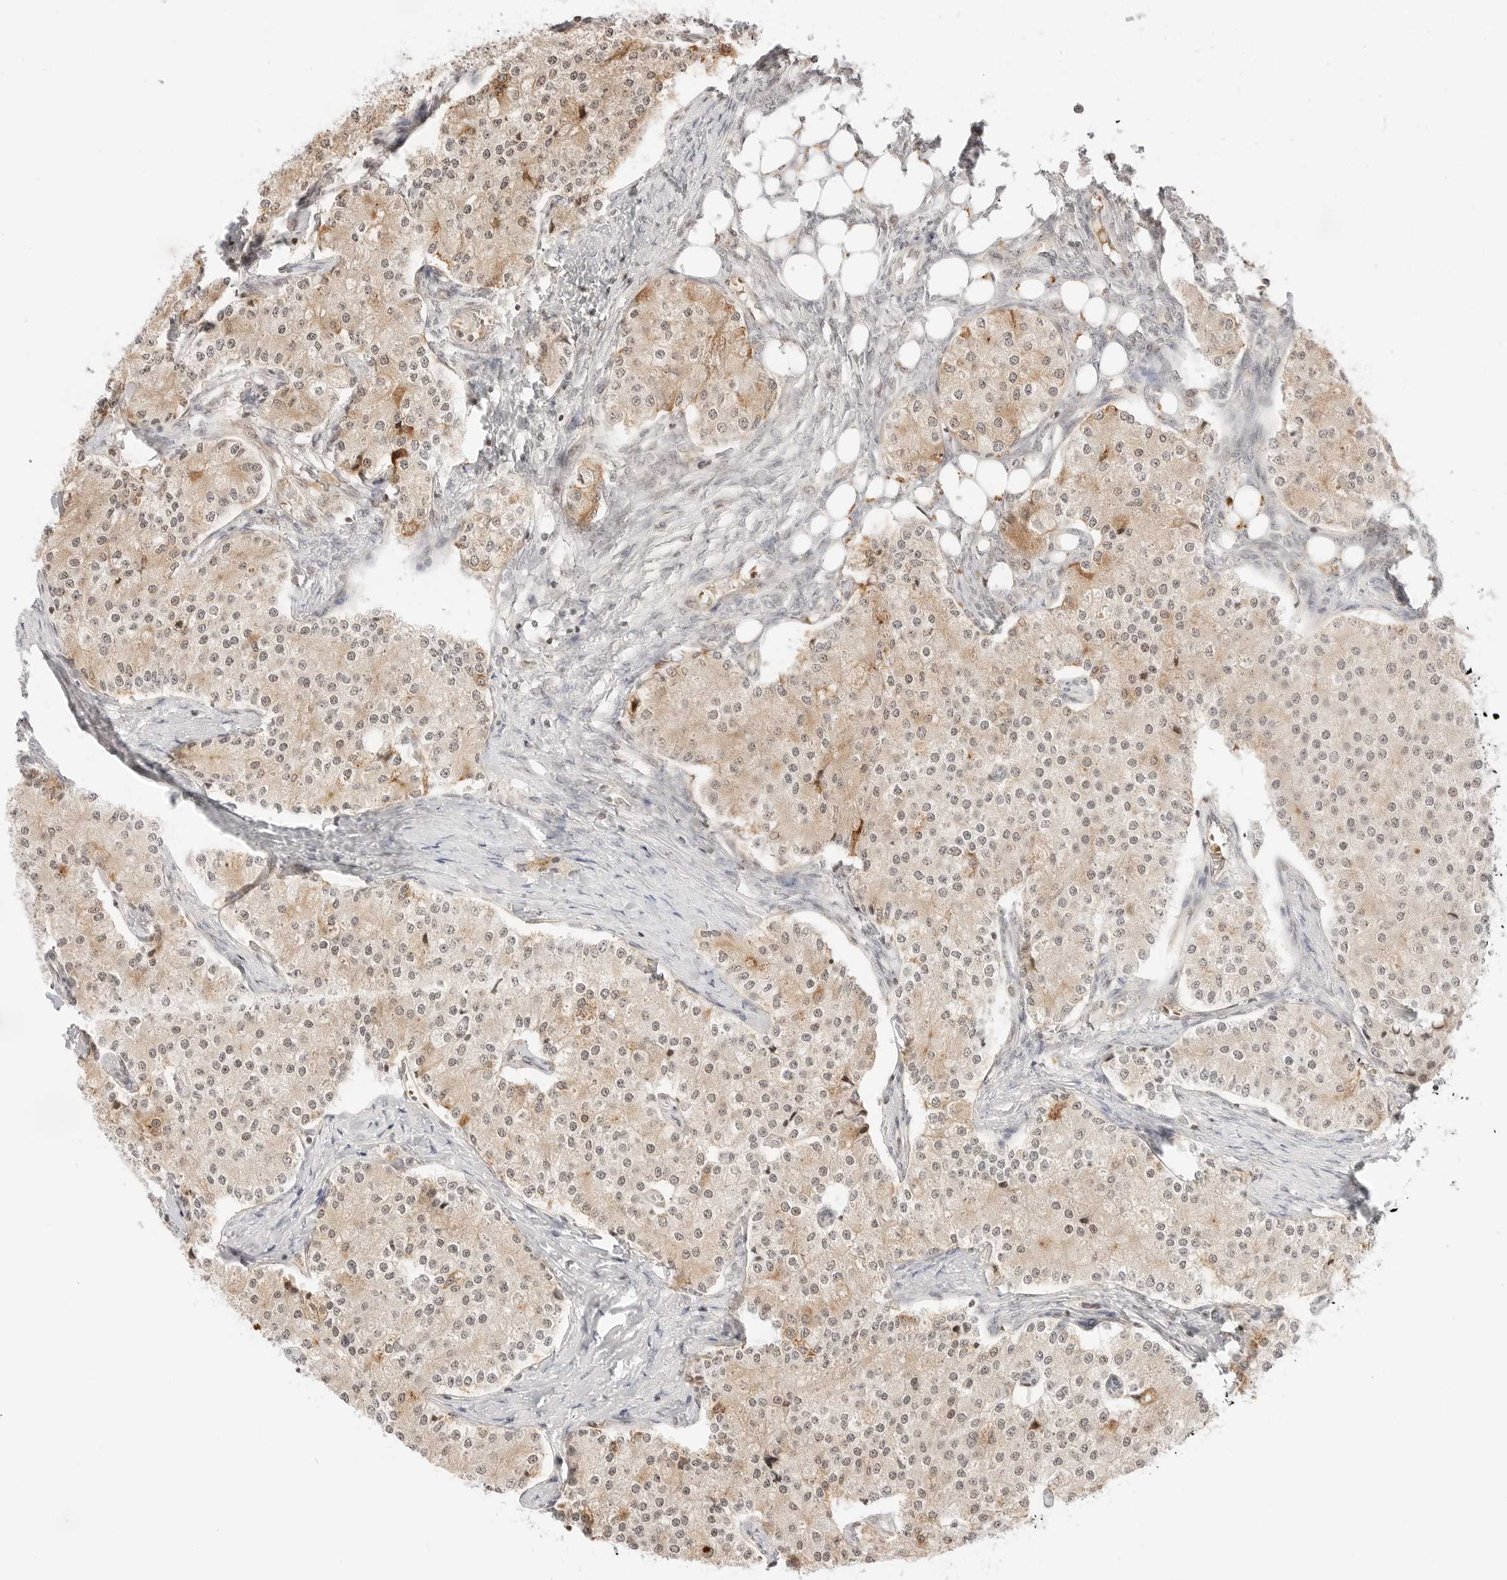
{"staining": {"intensity": "weak", "quantity": ">75%", "location": "cytoplasmic/membranous,nuclear"}, "tissue": "carcinoid", "cell_type": "Tumor cells", "image_type": "cancer", "snomed": [{"axis": "morphology", "description": "Carcinoid, malignant, NOS"}, {"axis": "topography", "description": "Colon"}], "caption": "Carcinoid stained for a protein (brown) demonstrates weak cytoplasmic/membranous and nuclear positive positivity in about >75% of tumor cells.", "gene": "RPS6KL1", "patient": {"sex": "female", "age": 52}}